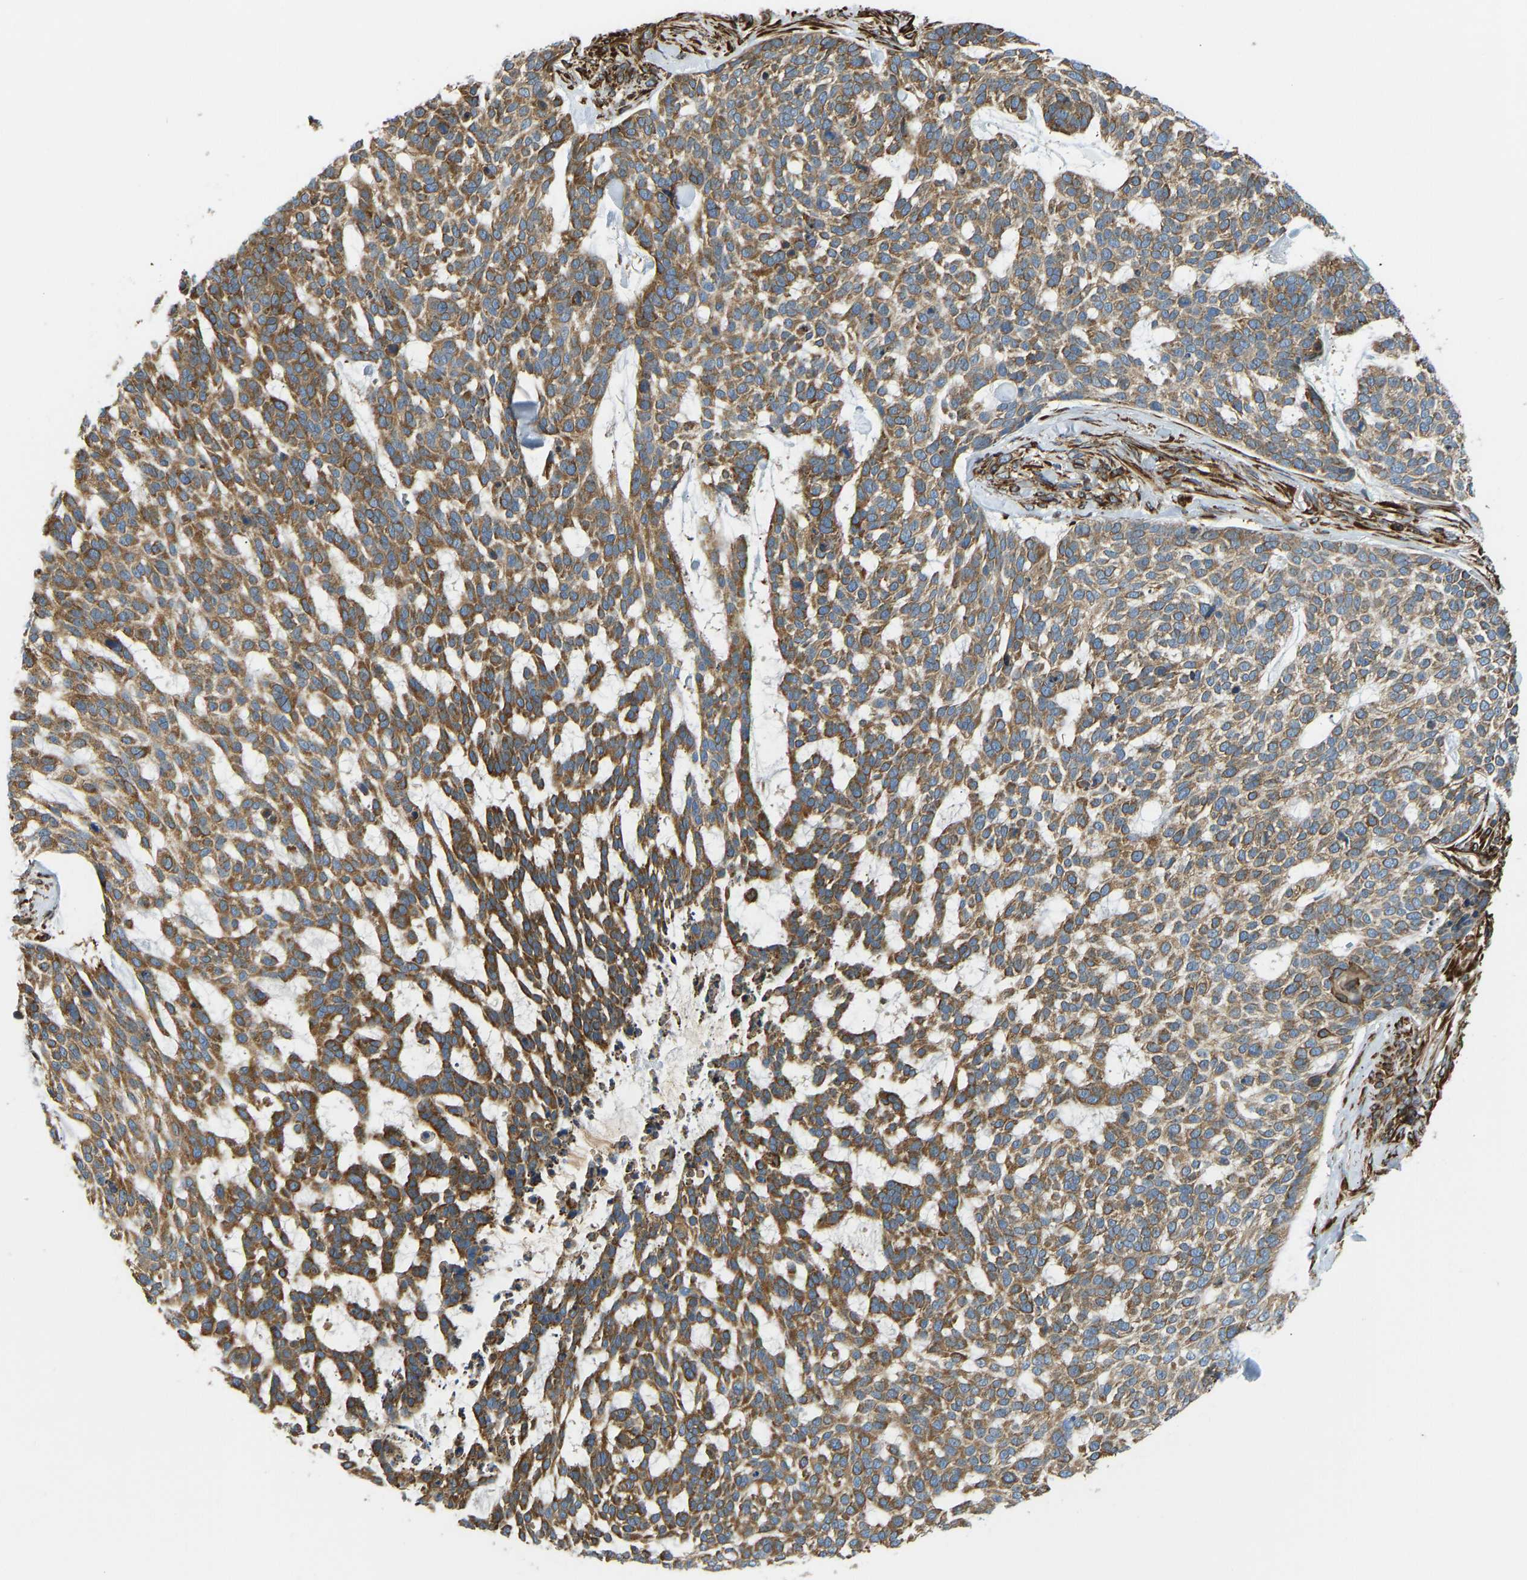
{"staining": {"intensity": "moderate", "quantity": ">75%", "location": "cytoplasmic/membranous"}, "tissue": "skin cancer", "cell_type": "Tumor cells", "image_type": "cancer", "snomed": [{"axis": "morphology", "description": "Basal cell carcinoma"}, {"axis": "topography", "description": "Skin"}], "caption": "DAB (3,3'-diaminobenzidine) immunohistochemical staining of basal cell carcinoma (skin) reveals moderate cytoplasmic/membranous protein positivity in about >75% of tumor cells.", "gene": "BEX3", "patient": {"sex": "female", "age": 64}}